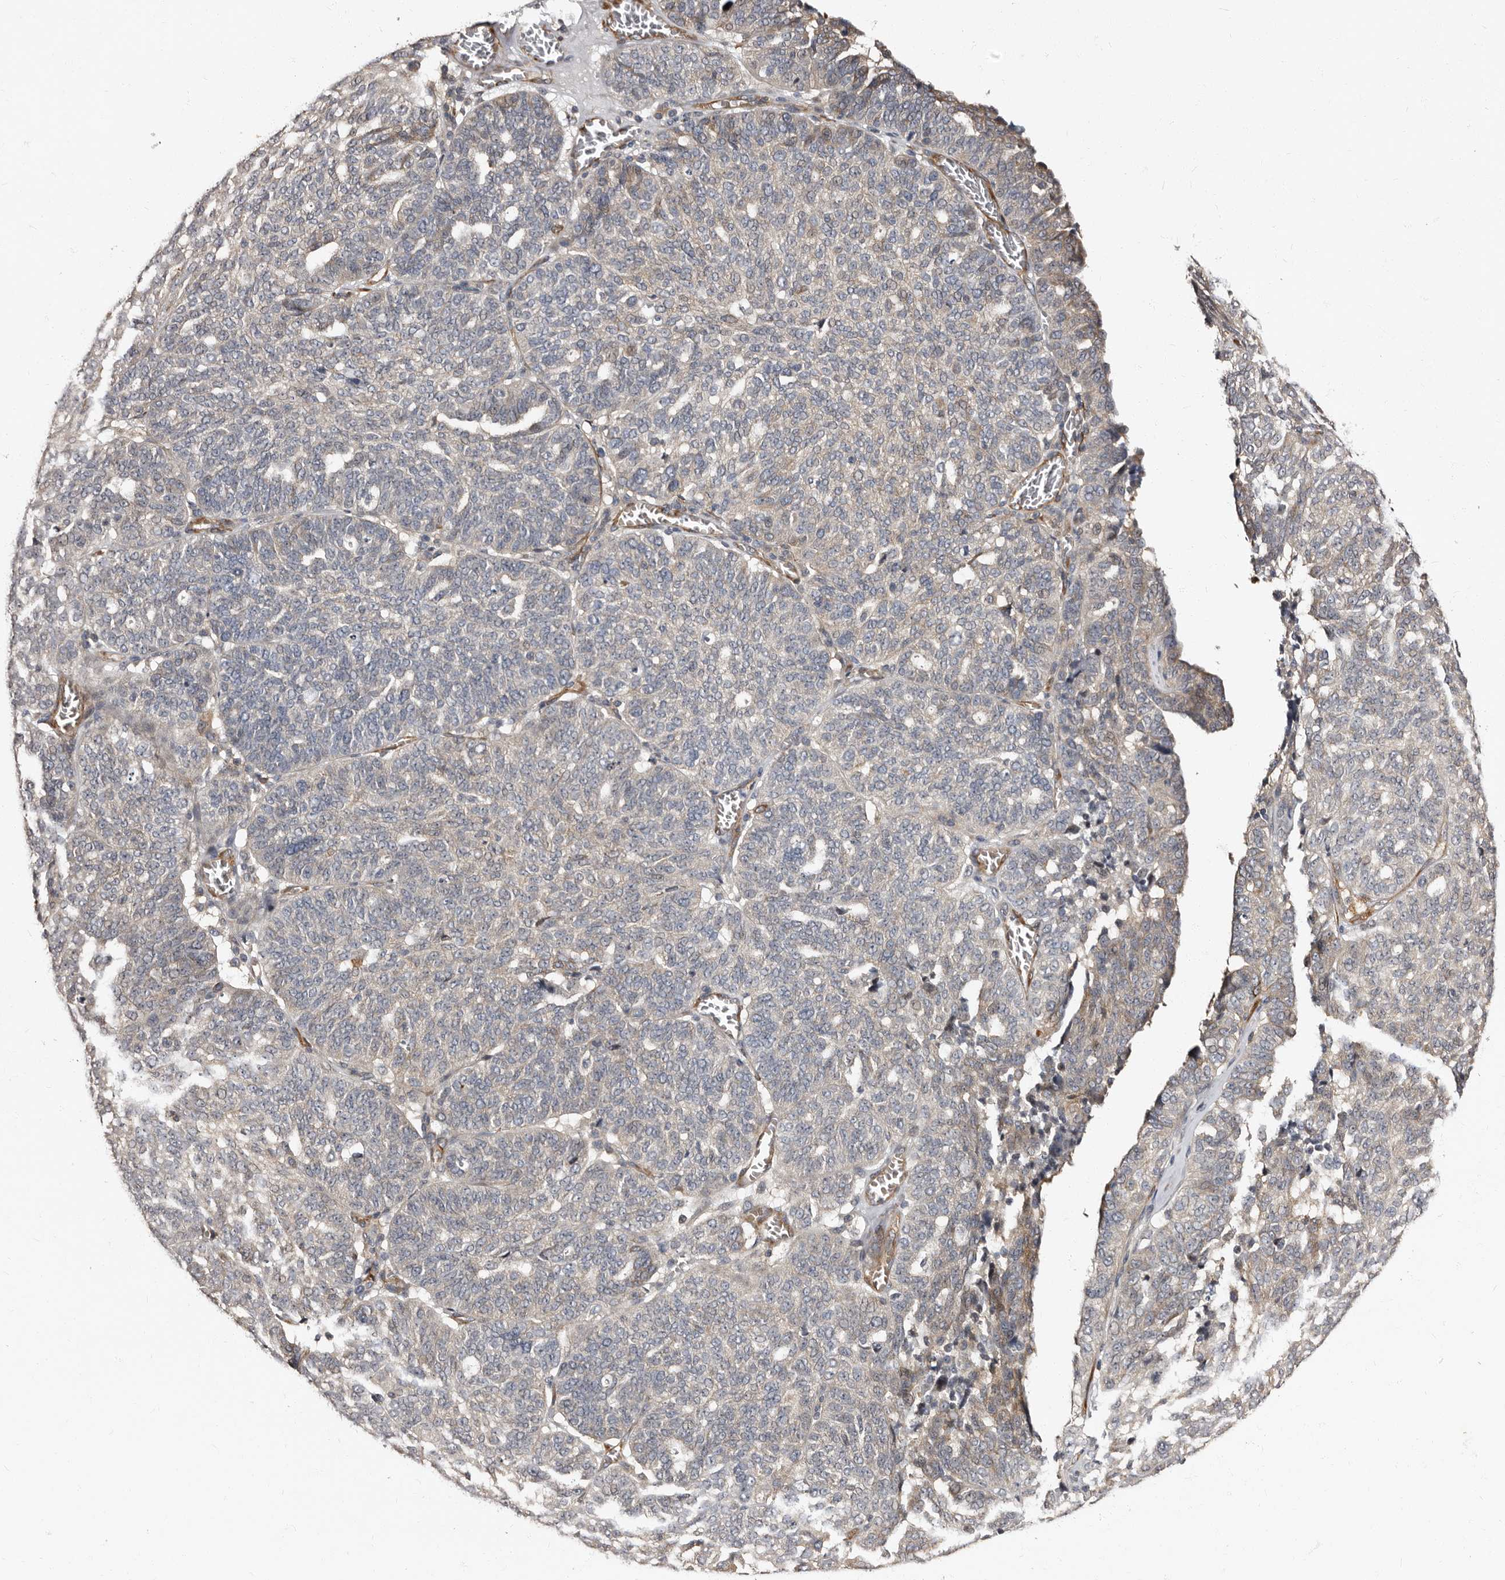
{"staining": {"intensity": "negative", "quantity": "none", "location": "none"}, "tissue": "ovarian cancer", "cell_type": "Tumor cells", "image_type": "cancer", "snomed": [{"axis": "morphology", "description": "Cystadenocarcinoma, serous, NOS"}, {"axis": "topography", "description": "Ovary"}], "caption": "DAB immunohistochemical staining of ovarian cancer exhibits no significant staining in tumor cells. (Immunohistochemistry (ihc), brightfield microscopy, high magnification).", "gene": "TBC1D22B", "patient": {"sex": "female", "age": 59}}